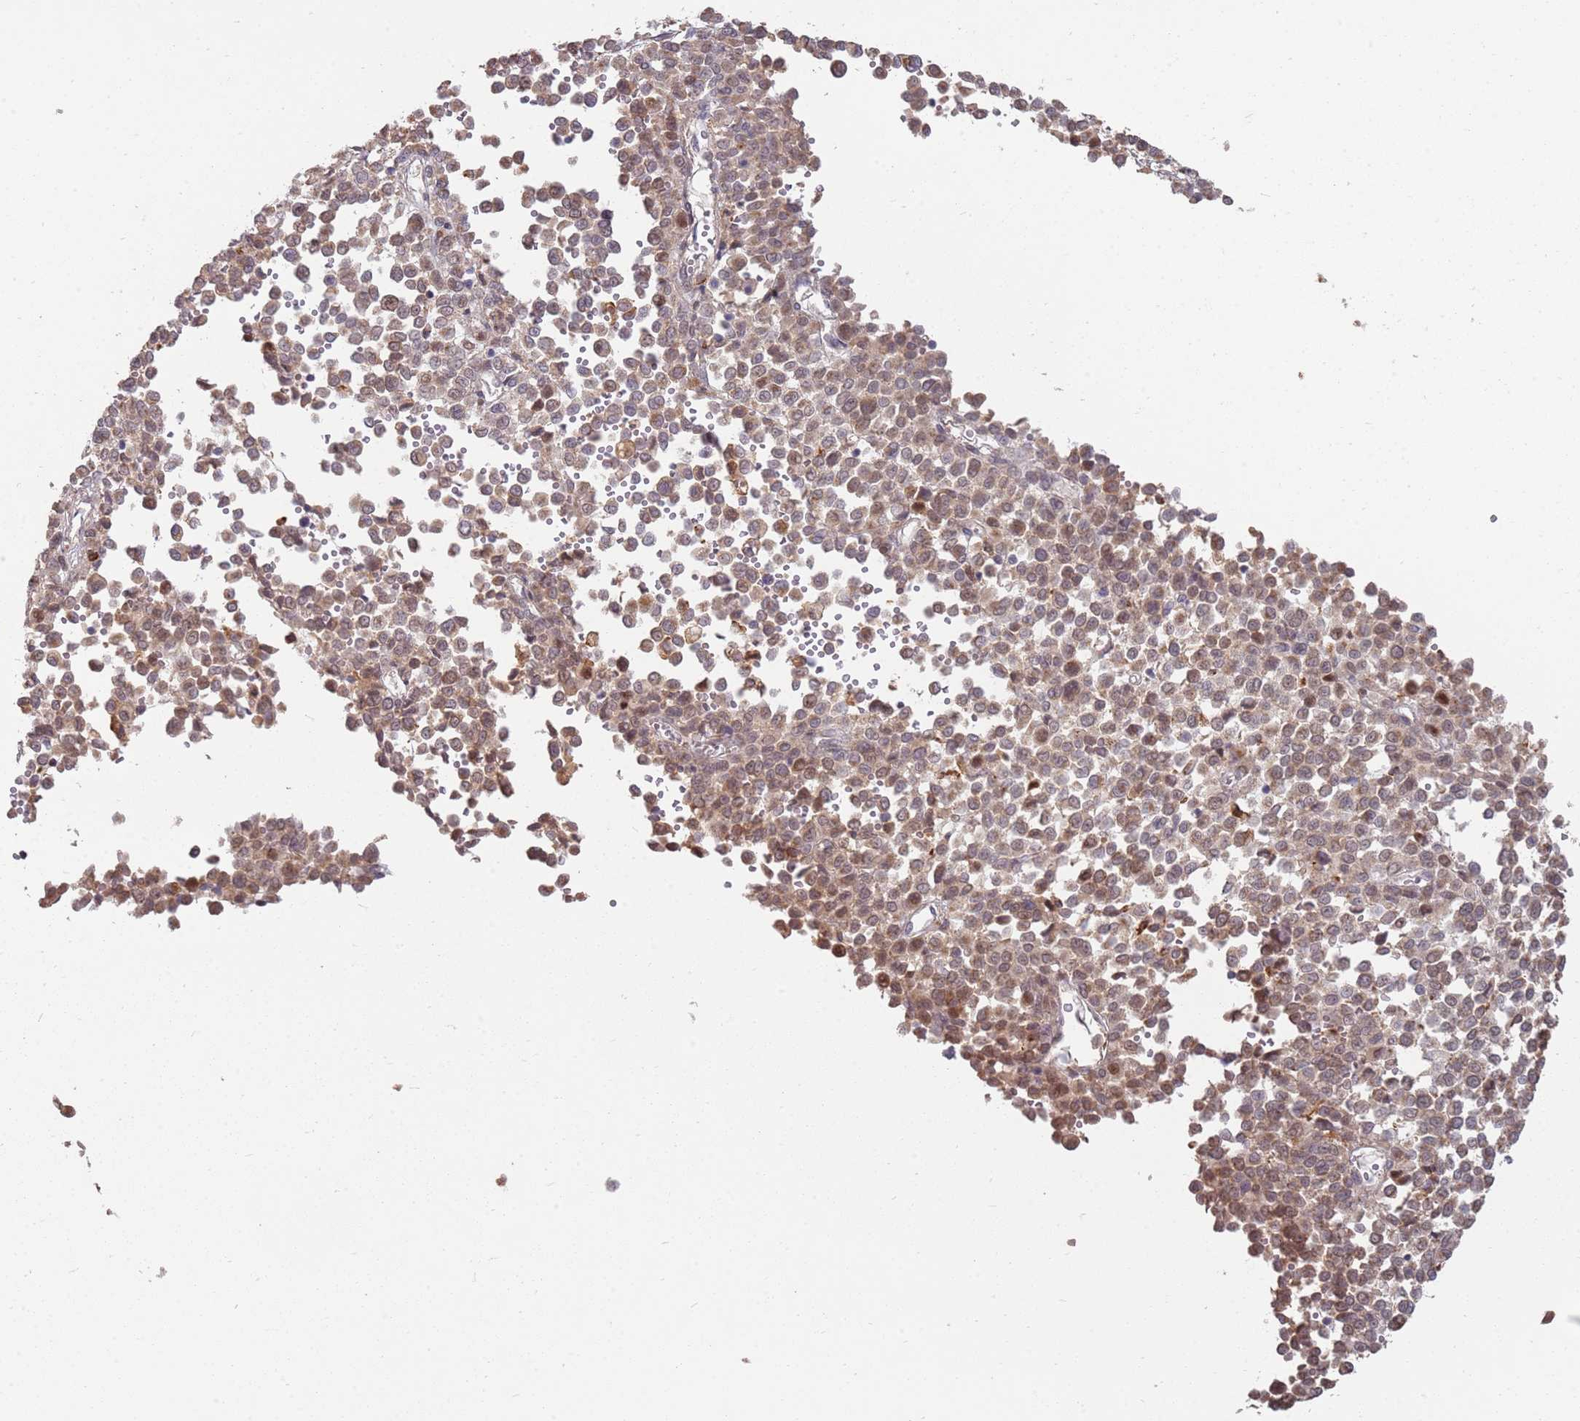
{"staining": {"intensity": "weak", "quantity": ">75%", "location": "cytoplasmic/membranous"}, "tissue": "melanoma", "cell_type": "Tumor cells", "image_type": "cancer", "snomed": [{"axis": "morphology", "description": "Malignant melanoma, Metastatic site"}, {"axis": "topography", "description": "Pancreas"}], "caption": "Human malignant melanoma (metastatic site) stained with a protein marker demonstrates weak staining in tumor cells.", "gene": "MPEG1", "patient": {"sex": "female", "age": 30}}